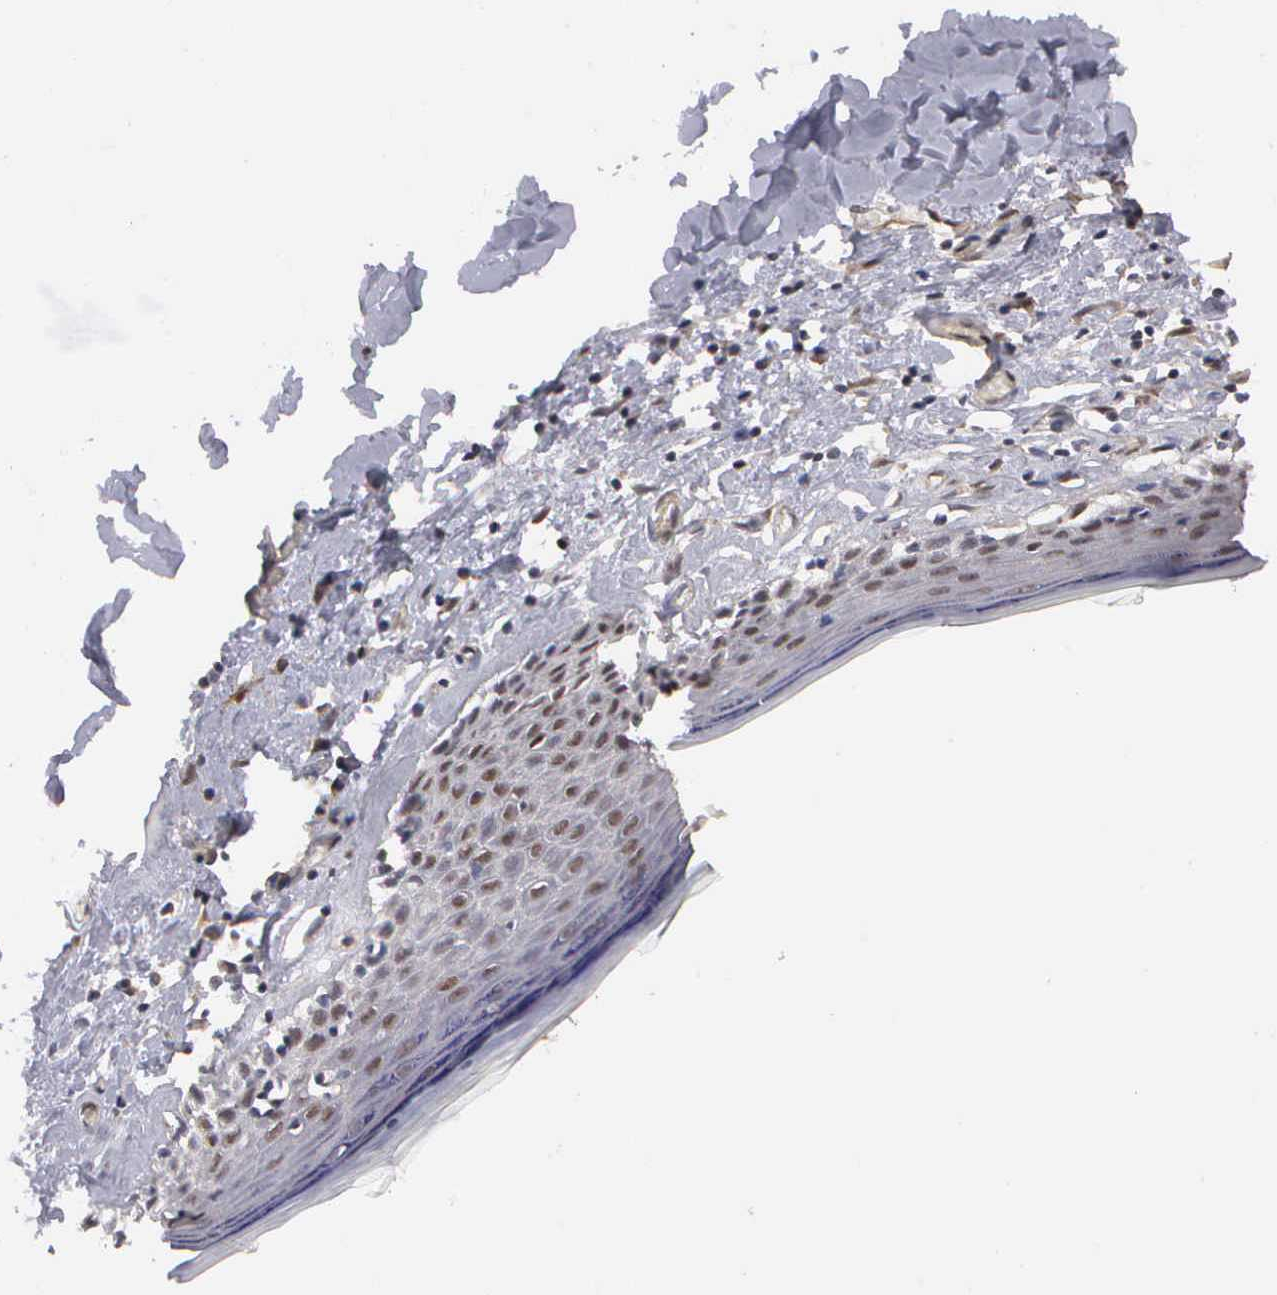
{"staining": {"intensity": "moderate", "quantity": ">75%", "location": "nuclear"}, "tissue": "skin", "cell_type": "Epidermal cells", "image_type": "normal", "snomed": [{"axis": "morphology", "description": "Normal tissue, NOS"}, {"axis": "topography", "description": "Vascular tissue"}, {"axis": "topography", "description": "Vulva"}, {"axis": "topography", "description": "Peripheral nerve tissue"}], "caption": "A histopathology image of human skin stained for a protein reveals moderate nuclear brown staining in epidermal cells. (DAB IHC with brightfield microscopy, high magnification).", "gene": "ZBTB33", "patient": {"sex": "female", "age": 86}}